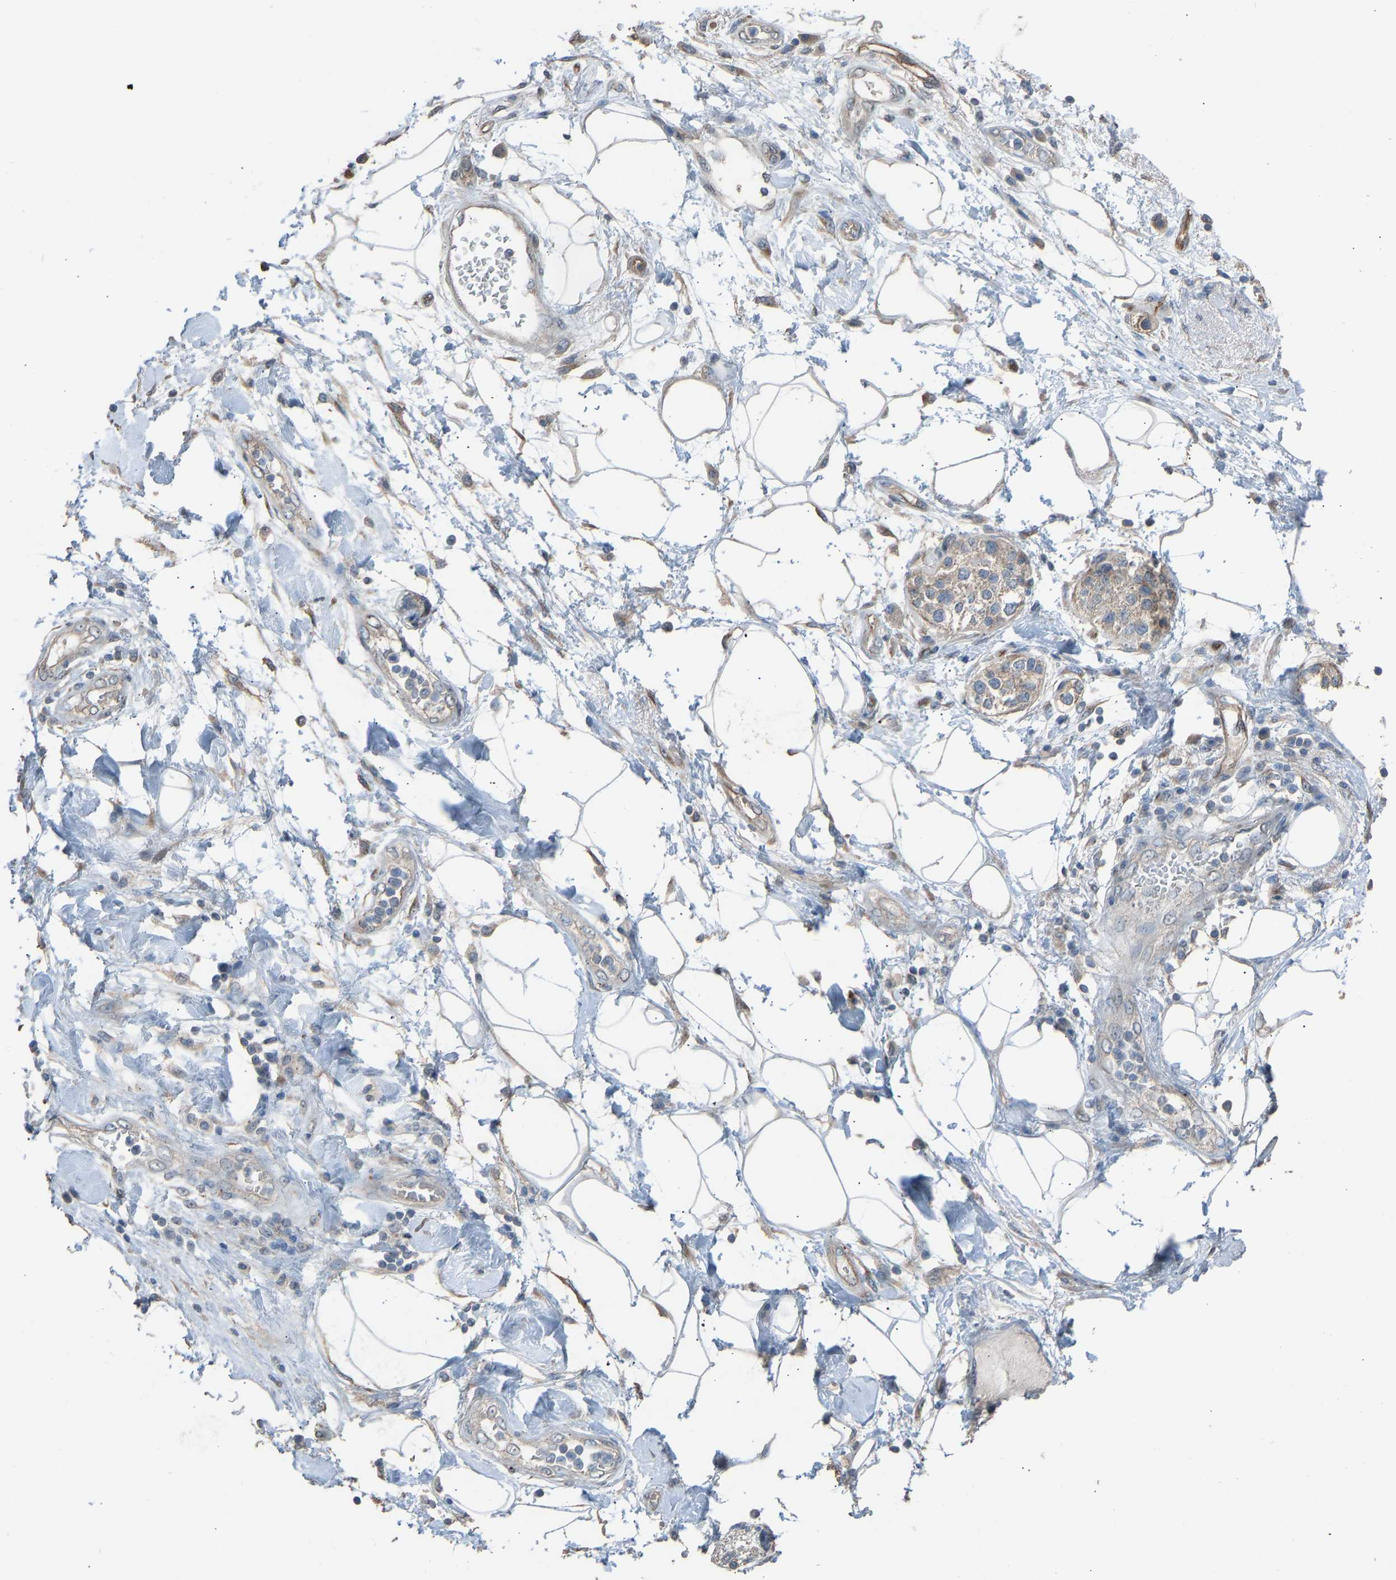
{"staining": {"intensity": "weak", "quantity": "<25%", "location": "cytoplasmic/membranous"}, "tissue": "adipose tissue", "cell_type": "Adipocytes", "image_type": "normal", "snomed": [{"axis": "morphology", "description": "Normal tissue, NOS"}, {"axis": "morphology", "description": "Adenocarcinoma, NOS"}, {"axis": "topography", "description": "Duodenum"}, {"axis": "topography", "description": "Peripheral nerve tissue"}], "caption": "This is an IHC micrograph of normal human adipose tissue. There is no staining in adipocytes.", "gene": "SLC43A1", "patient": {"sex": "female", "age": 60}}